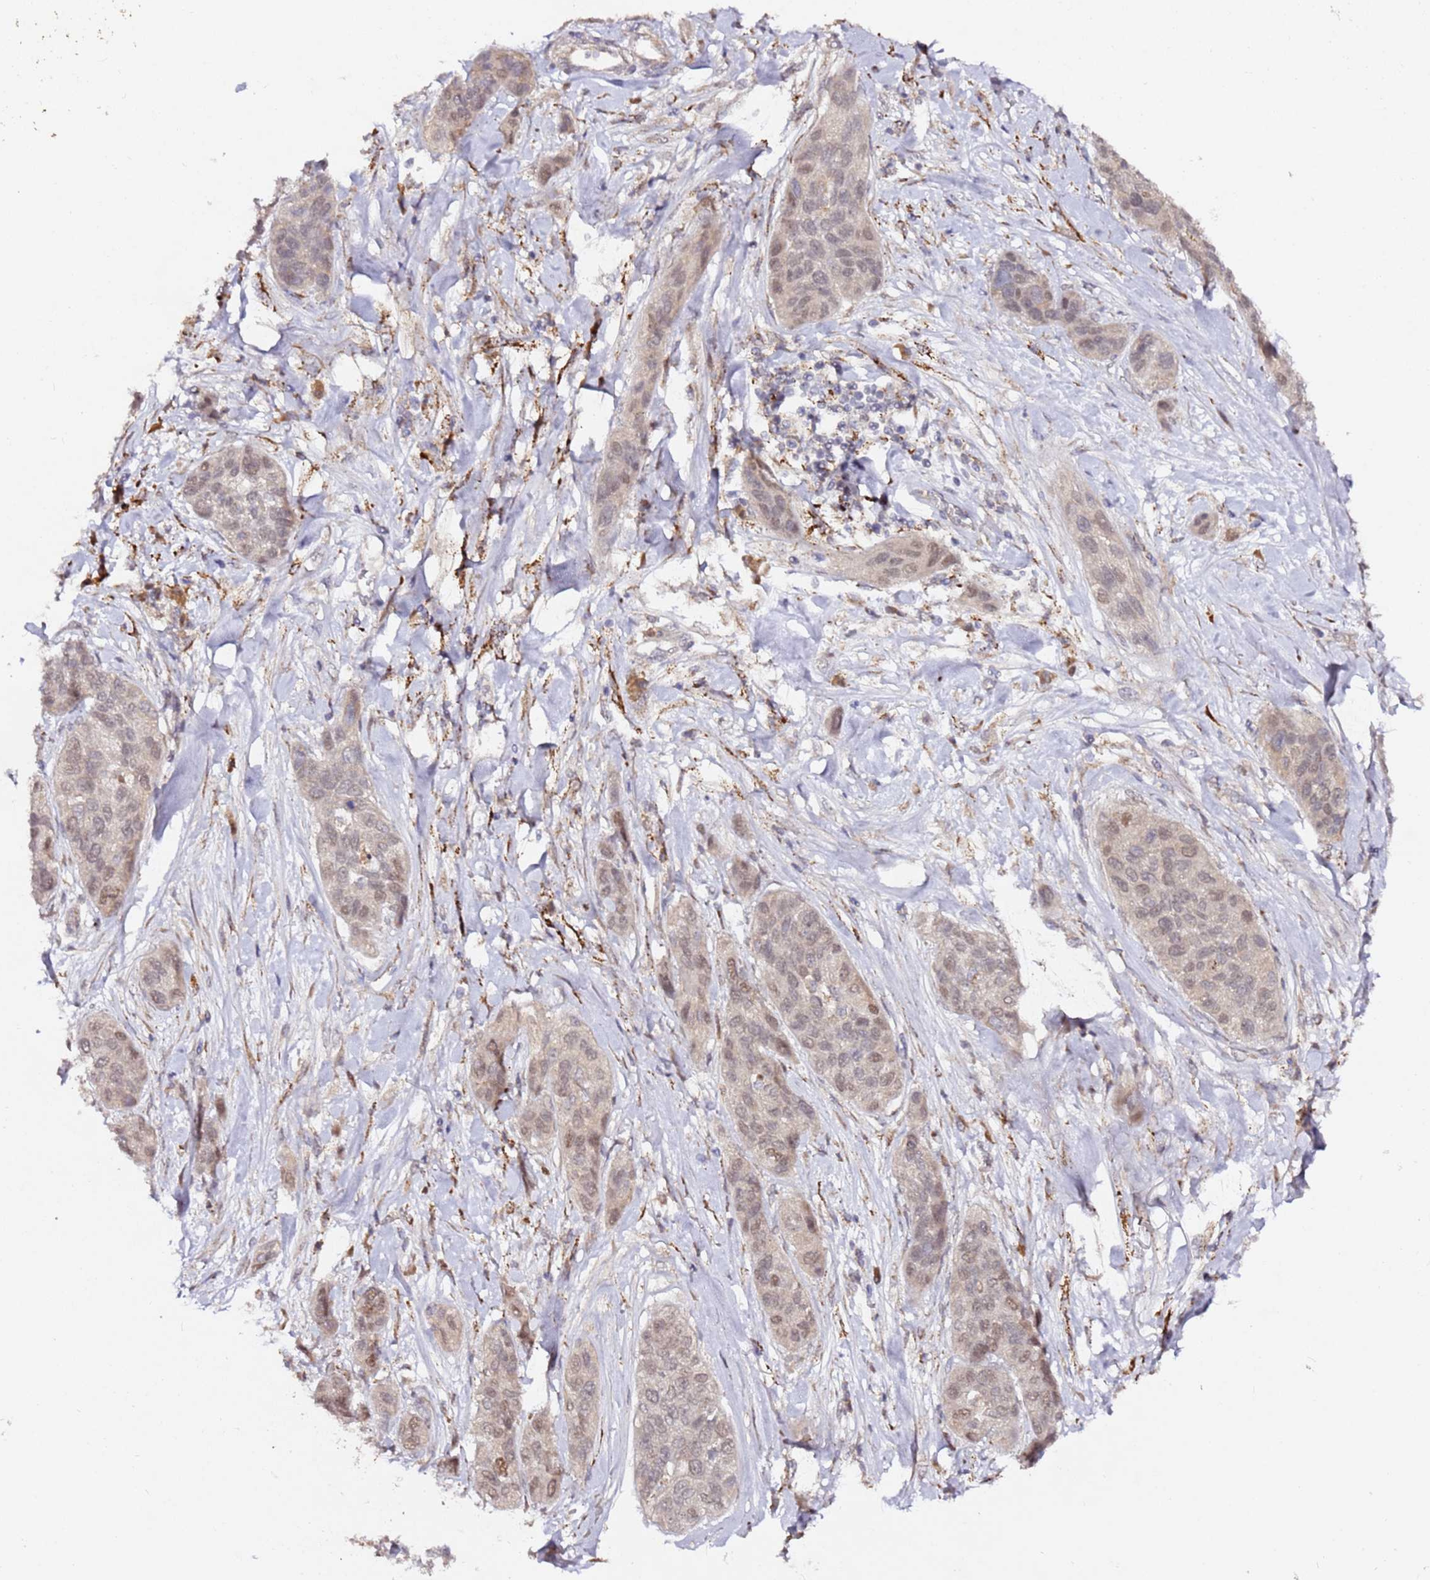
{"staining": {"intensity": "weak", "quantity": "25%-75%", "location": "cytoplasmic/membranous,nuclear"}, "tissue": "lung cancer", "cell_type": "Tumor cells", "image_type": "cancer", "snomed": [{"axis": "morphology", "description": "Squamous cell carcinoma, NOS"}, {"axis": "topography", "description": "Lung"}], "caption": "Tumor cells show low levels of weak cytoplasmic/membranous and nuclear expression in about 25%-75% of cells in lung cancer. (DAB (3,3'-diaminobenzidine) IHC, brown staining for protein, blue staining for nuclei).", "gene": "ALG11", "patient": {"sex": "female", "age": 70}}